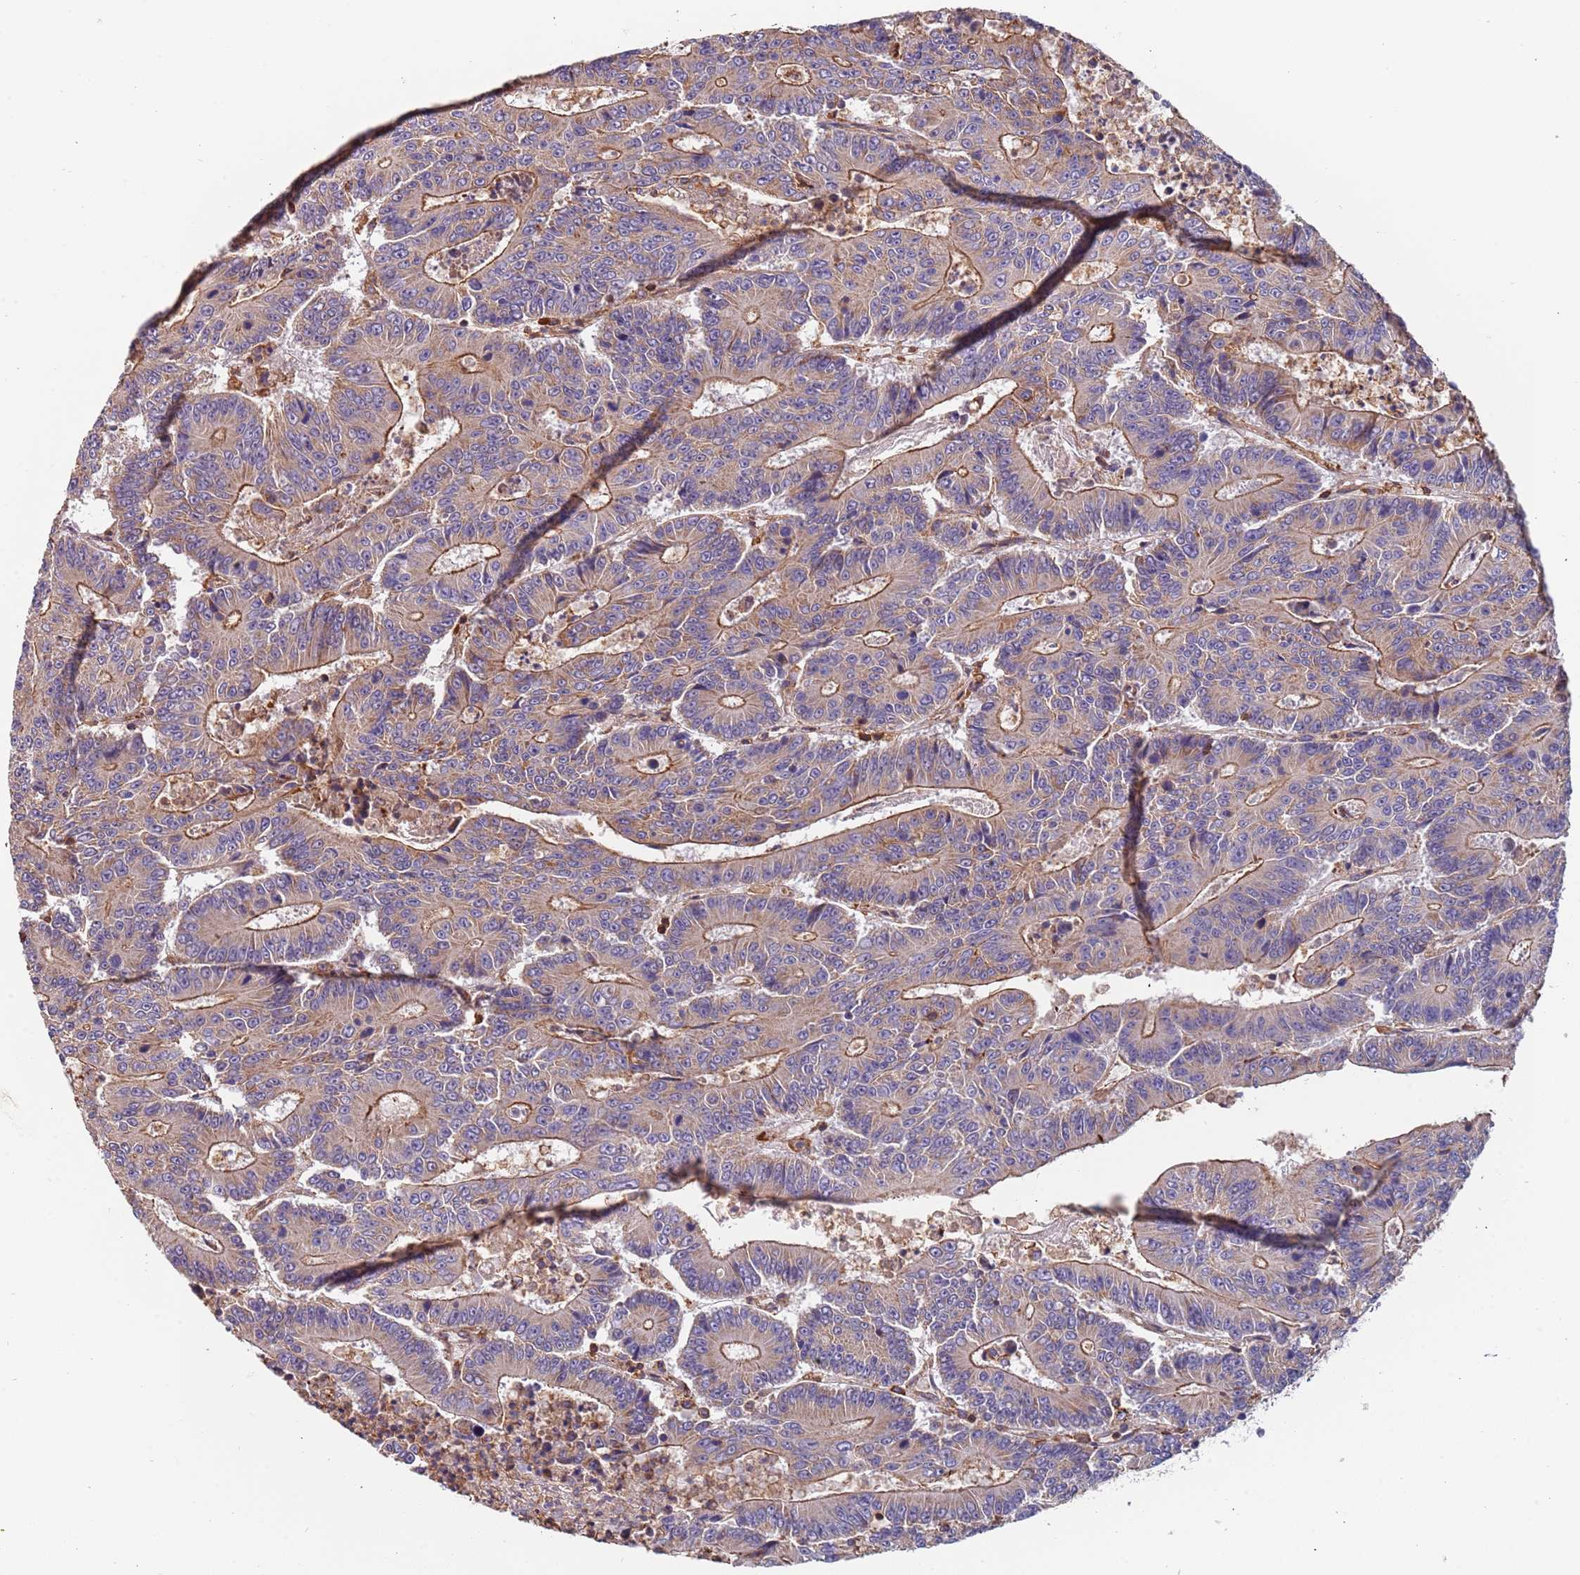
{"staining": {"intensity": "moderate", "quantity": "<25%", "location": "cytoplasmic/membranous"}, "tissue": "colorectal cancer", "cell_type": "Tumor cells", "image_type": "cancer", "snomed": [{"axis": "morphology", "description": "Adenocarcinoma, NOS"}, {"axis": "topography", "description": "Colon"}], "caption": "Immunohistochemical staining of colorectal cancer displays moderate cytoplasmic/membranous protein positivity in about <25% of tumor cells.", "gene": "SYT4", "patient": {"sex": "male", "age": 83}}